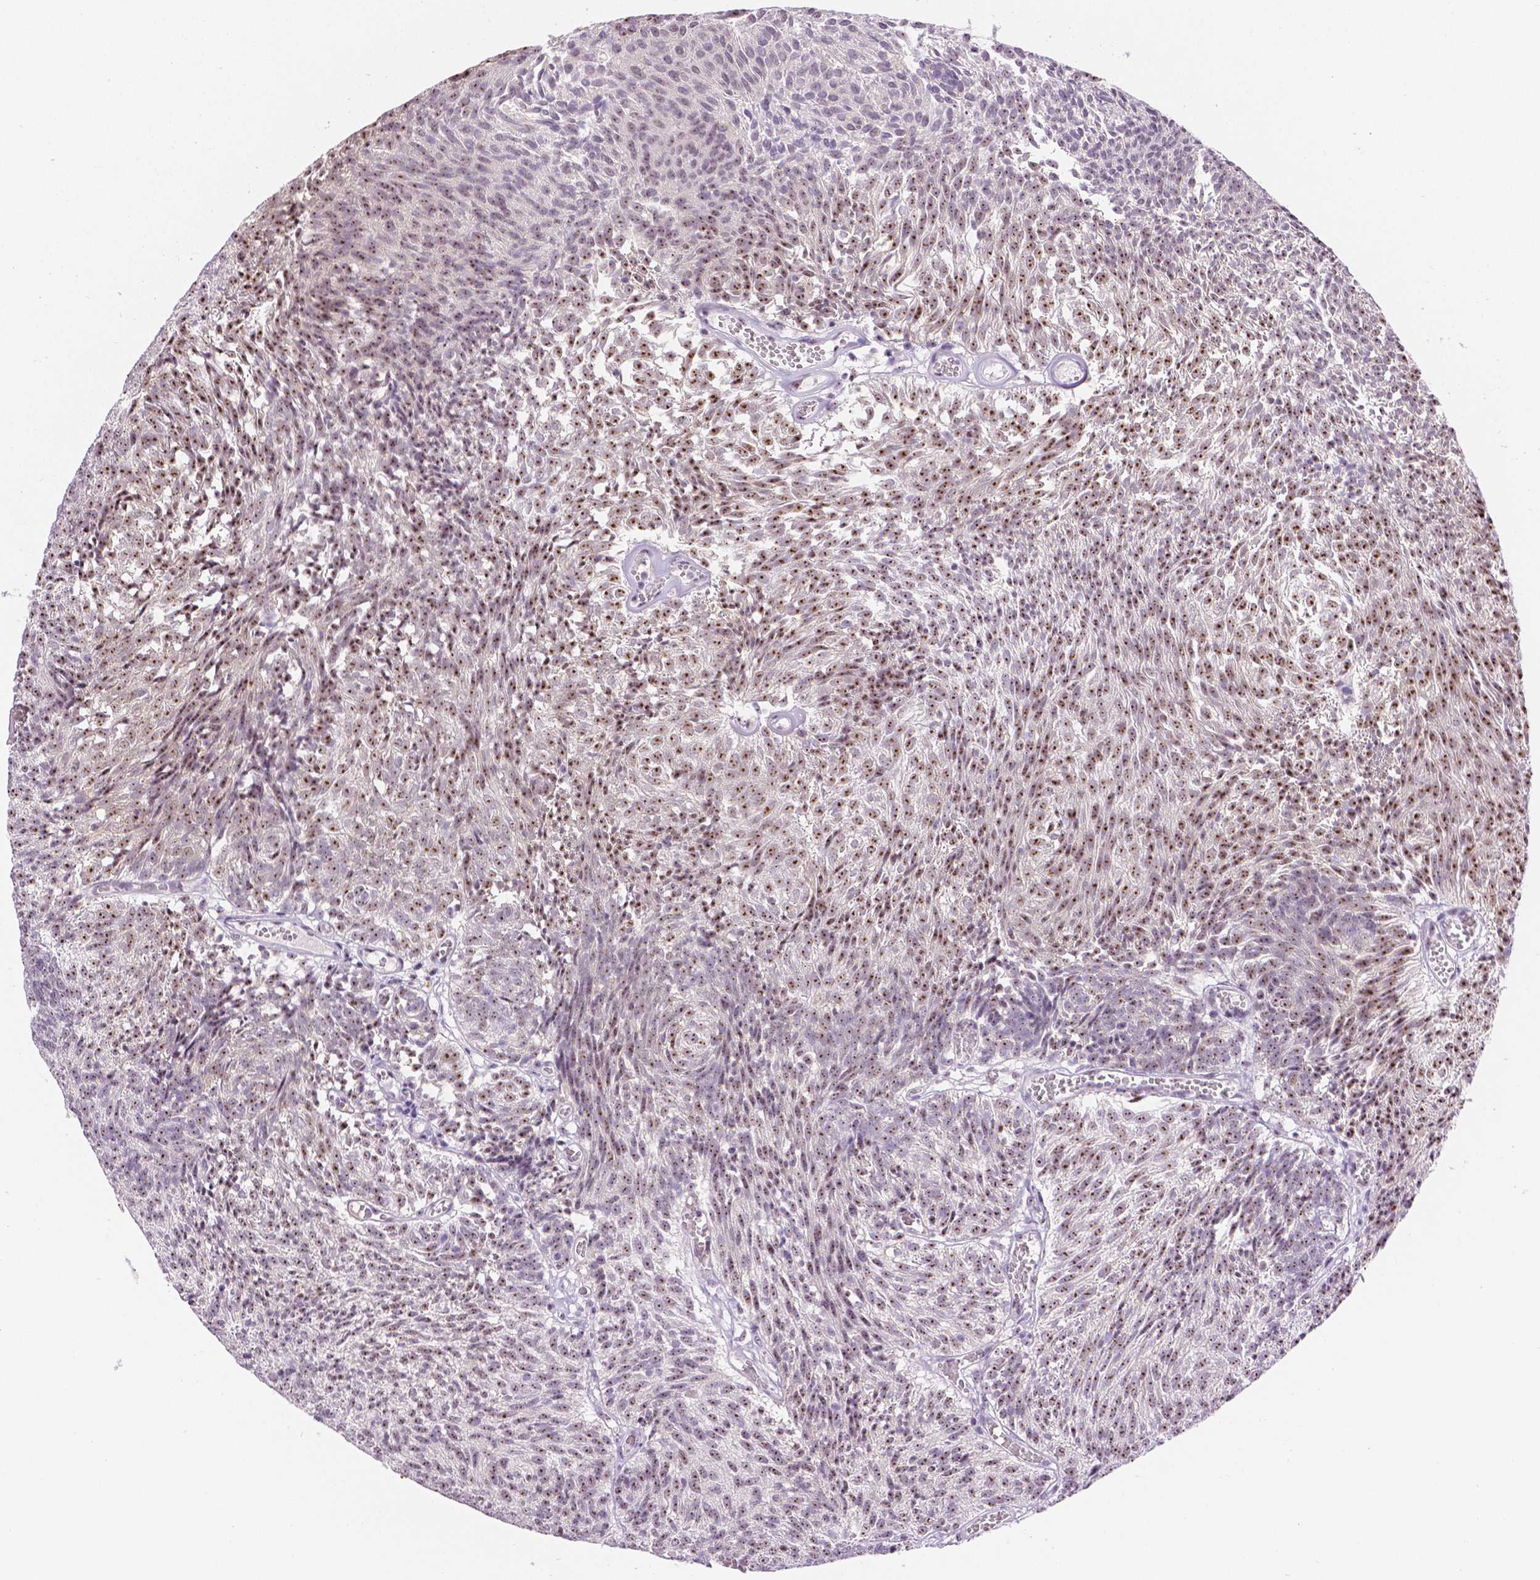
{"staining": {"intensity": "moderate", "quantity": ">75%", "location": "nuclear"}, "tissue": "urothelial cancer", "cell_type": "Tumor cells", "image_type": "cancer", "snomed": [{"axis": "morphology", "description": "Urothelial carcinoma, Low grade"}, {"axis": "topography", "description": "Urinary bladder"}], "caption": "DAB (3,3'-diaminobenzidine) immunohistochemical staining of urothelial cancer shows moderate nuclear protein positivity in approximately >75% of tumor cells.", "gene": "NHP2", "patient": {"sex": "male", "age": 77}}